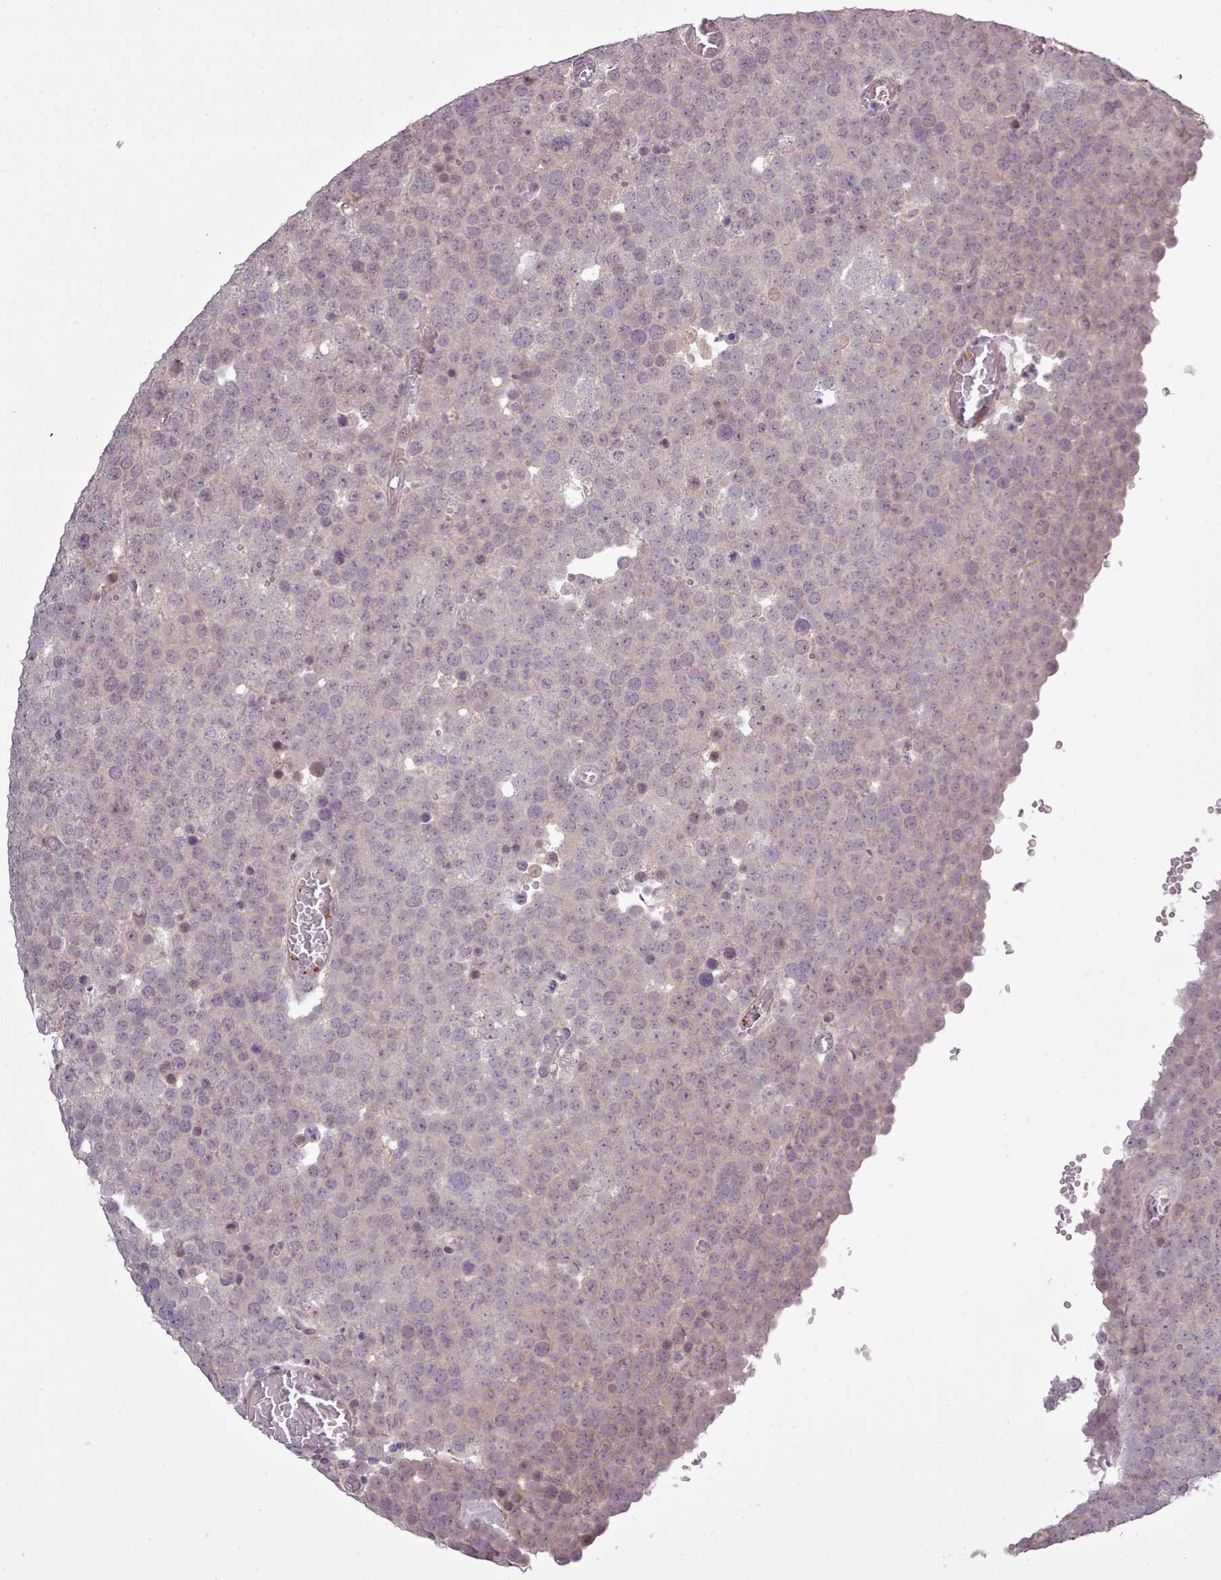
{"staining": {"intensity": "negative", "quantity": "none", "location": "none"}, "tissue": "testis cancer", "cell_type": "Tumor cells", "image_type": "cancer", "snomed": [{"axis": "morphology", "description": "Normal tissue, NOS"}, {"axis": "morphology", "description": "Seminoma, NOS"}, {"axis": "topography", "description": "Testis"}], "caption": "Human testis seminoma stained for a protein using immunohistochemistry (IHC) shows no expression in tumor cells.", "gene": "LEFTY2", "patient": {"sex": "male", "age": 71}}